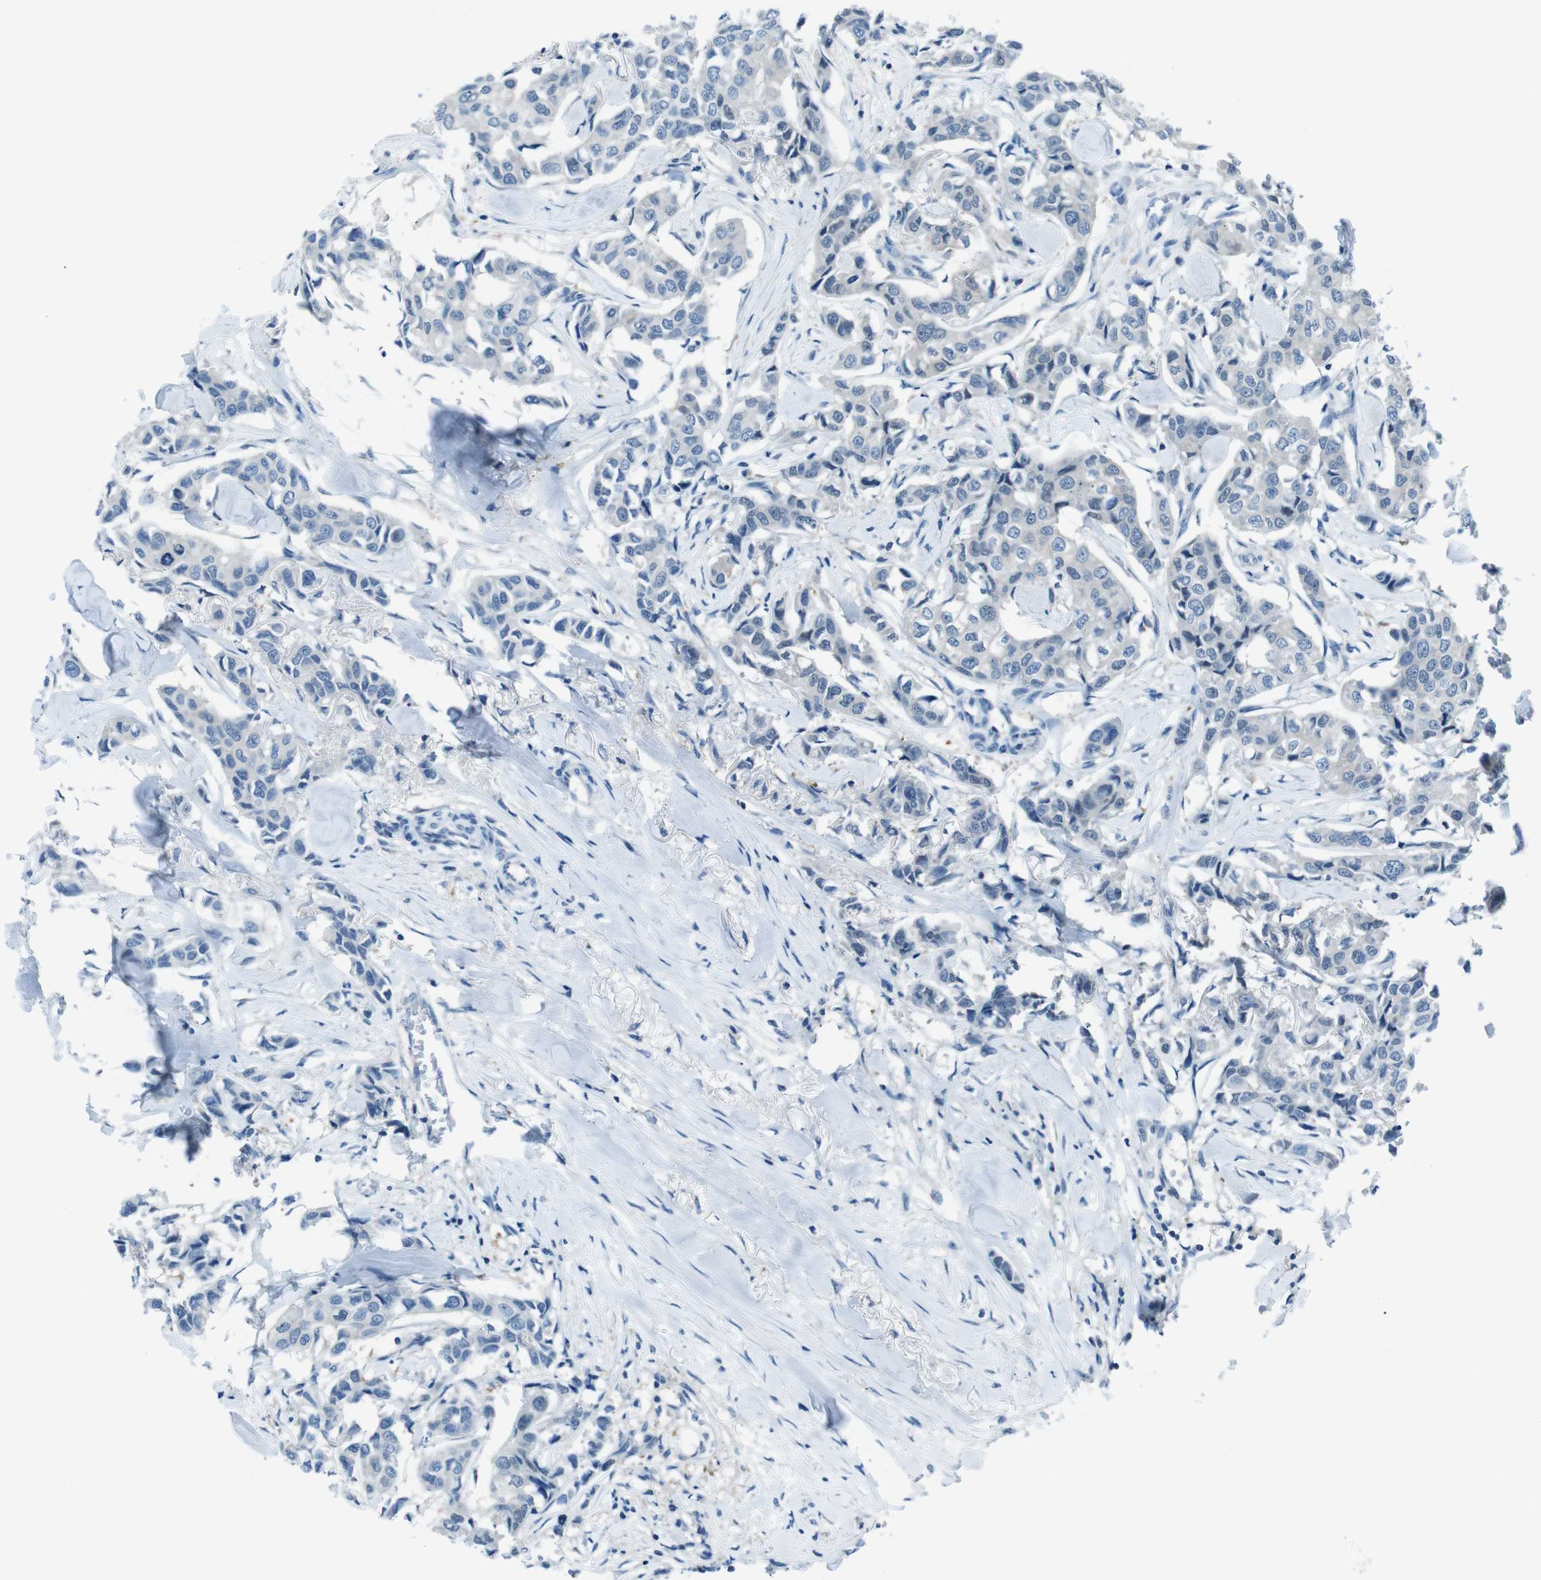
{"staining": {"intensity": "negative", "quantity": "none", "location": "none"}, "tissue": "breast cancer", "cell_type": "Tumor cells", "image_type": "cancer", "snomed": [{"axis": "morphology", "description": "Duct carcinoma"}, {"axis": "topography", "description": "Breast"}], "caption": "DAB immunohistochemical staining of breast cancer (intraductal carcinoma) displays no significant expression in tumor cells.", "gene": "NANOS2", "patient": {"sex": "female", "age": 80}}